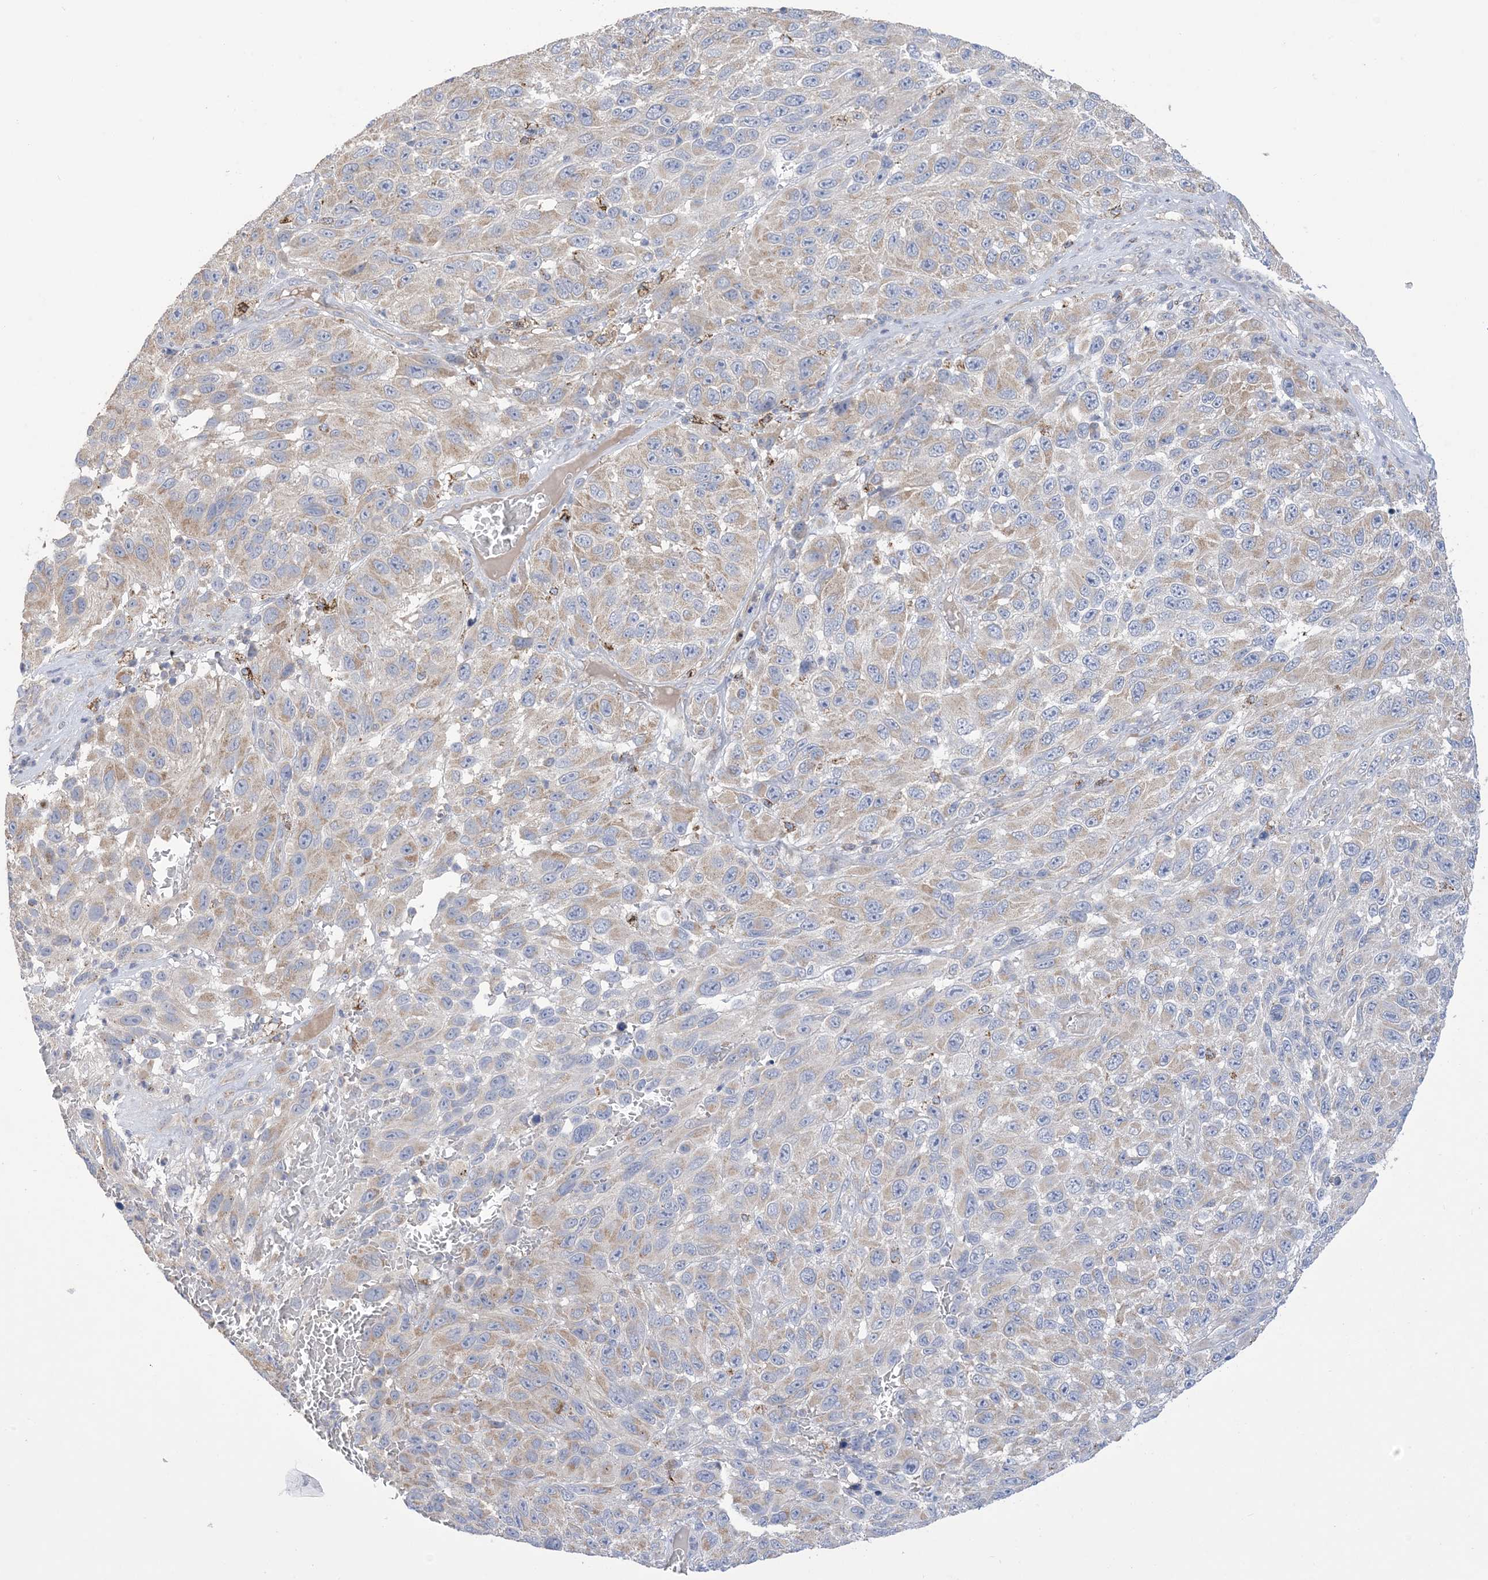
{"staining": {"intensity": "weak", "quantity": "<25%", "location": "cytoplasmic/membranous"}, "tissue": "melanoma", "cell_type": "Tumor cells", "image_type": "cancer", "snomed": [{"axis": "morphology", "description": "Malignant melanoma, NOS"}, {"axis": "topography", "description": "Skin"}], "caption": "Tumor cells show no significant expression in melanoma.", "gene": "CLEC16A", "patient": {"sex": "female", "age": 96}}